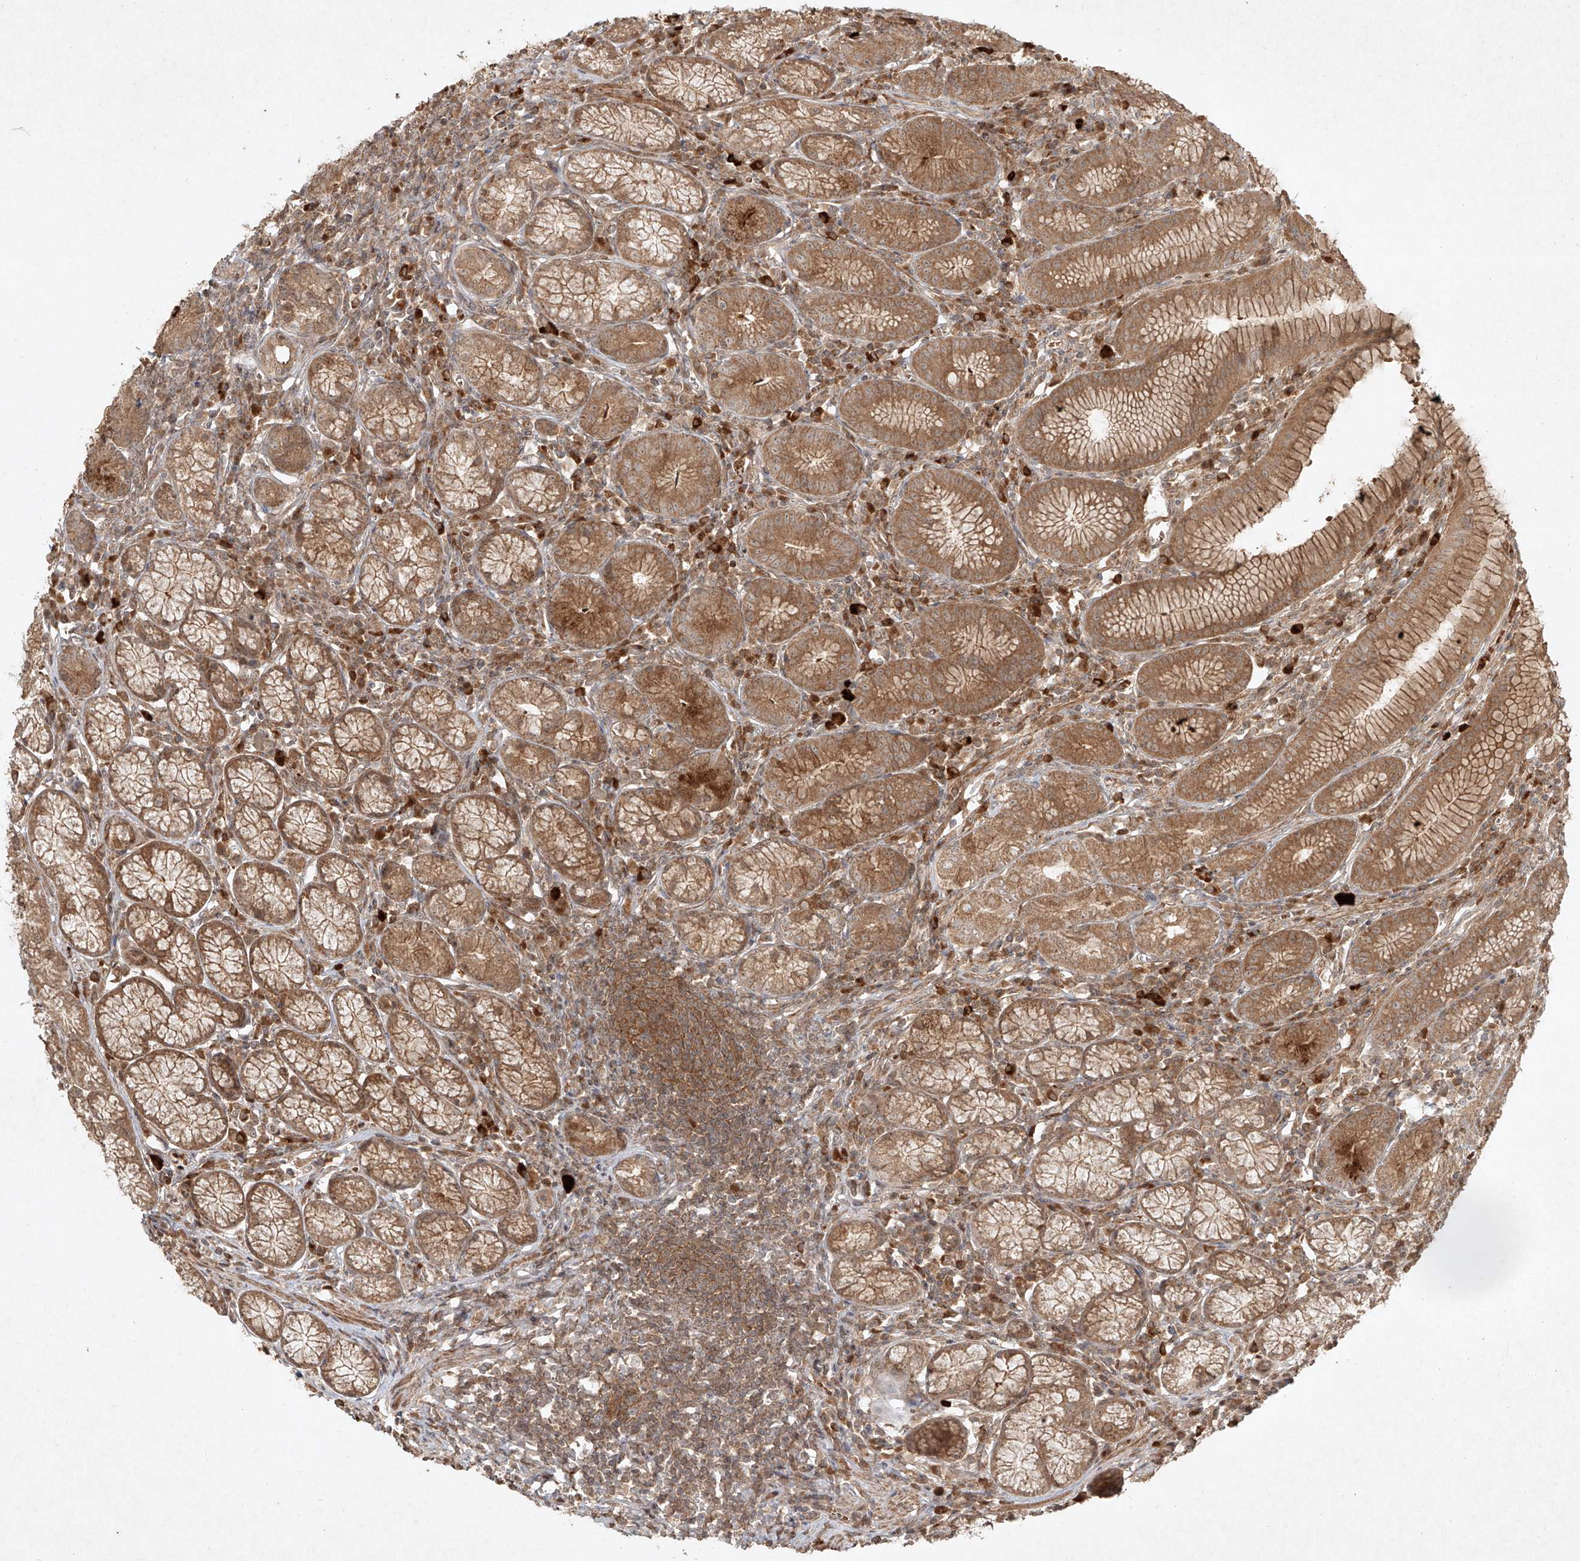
{"staining": {"intensity": "moderate", "quantity": ">75%", "location": "cytoplasmic/membranous"}, "tissue": "stomach", "cell_type": "Glandular cells", "image_type": "normal", "snomed": [{"axis": "morphology", "description": "Normal tissue, NOS"}, {"axis": "topography", "description": "Stomach"}], "caption": "Moderate cytoplasmic/membranous protein positivity is seen in approximately >75% of glandular cells in stomach. Using DAB (3,3'-diaminobenzidine) (brown) and hematoxylin (blue) stains, captured at high magnification using brightfield microscopy.", "gene": "CYYR1", "patient": {"sex": "male", "age": 55}}